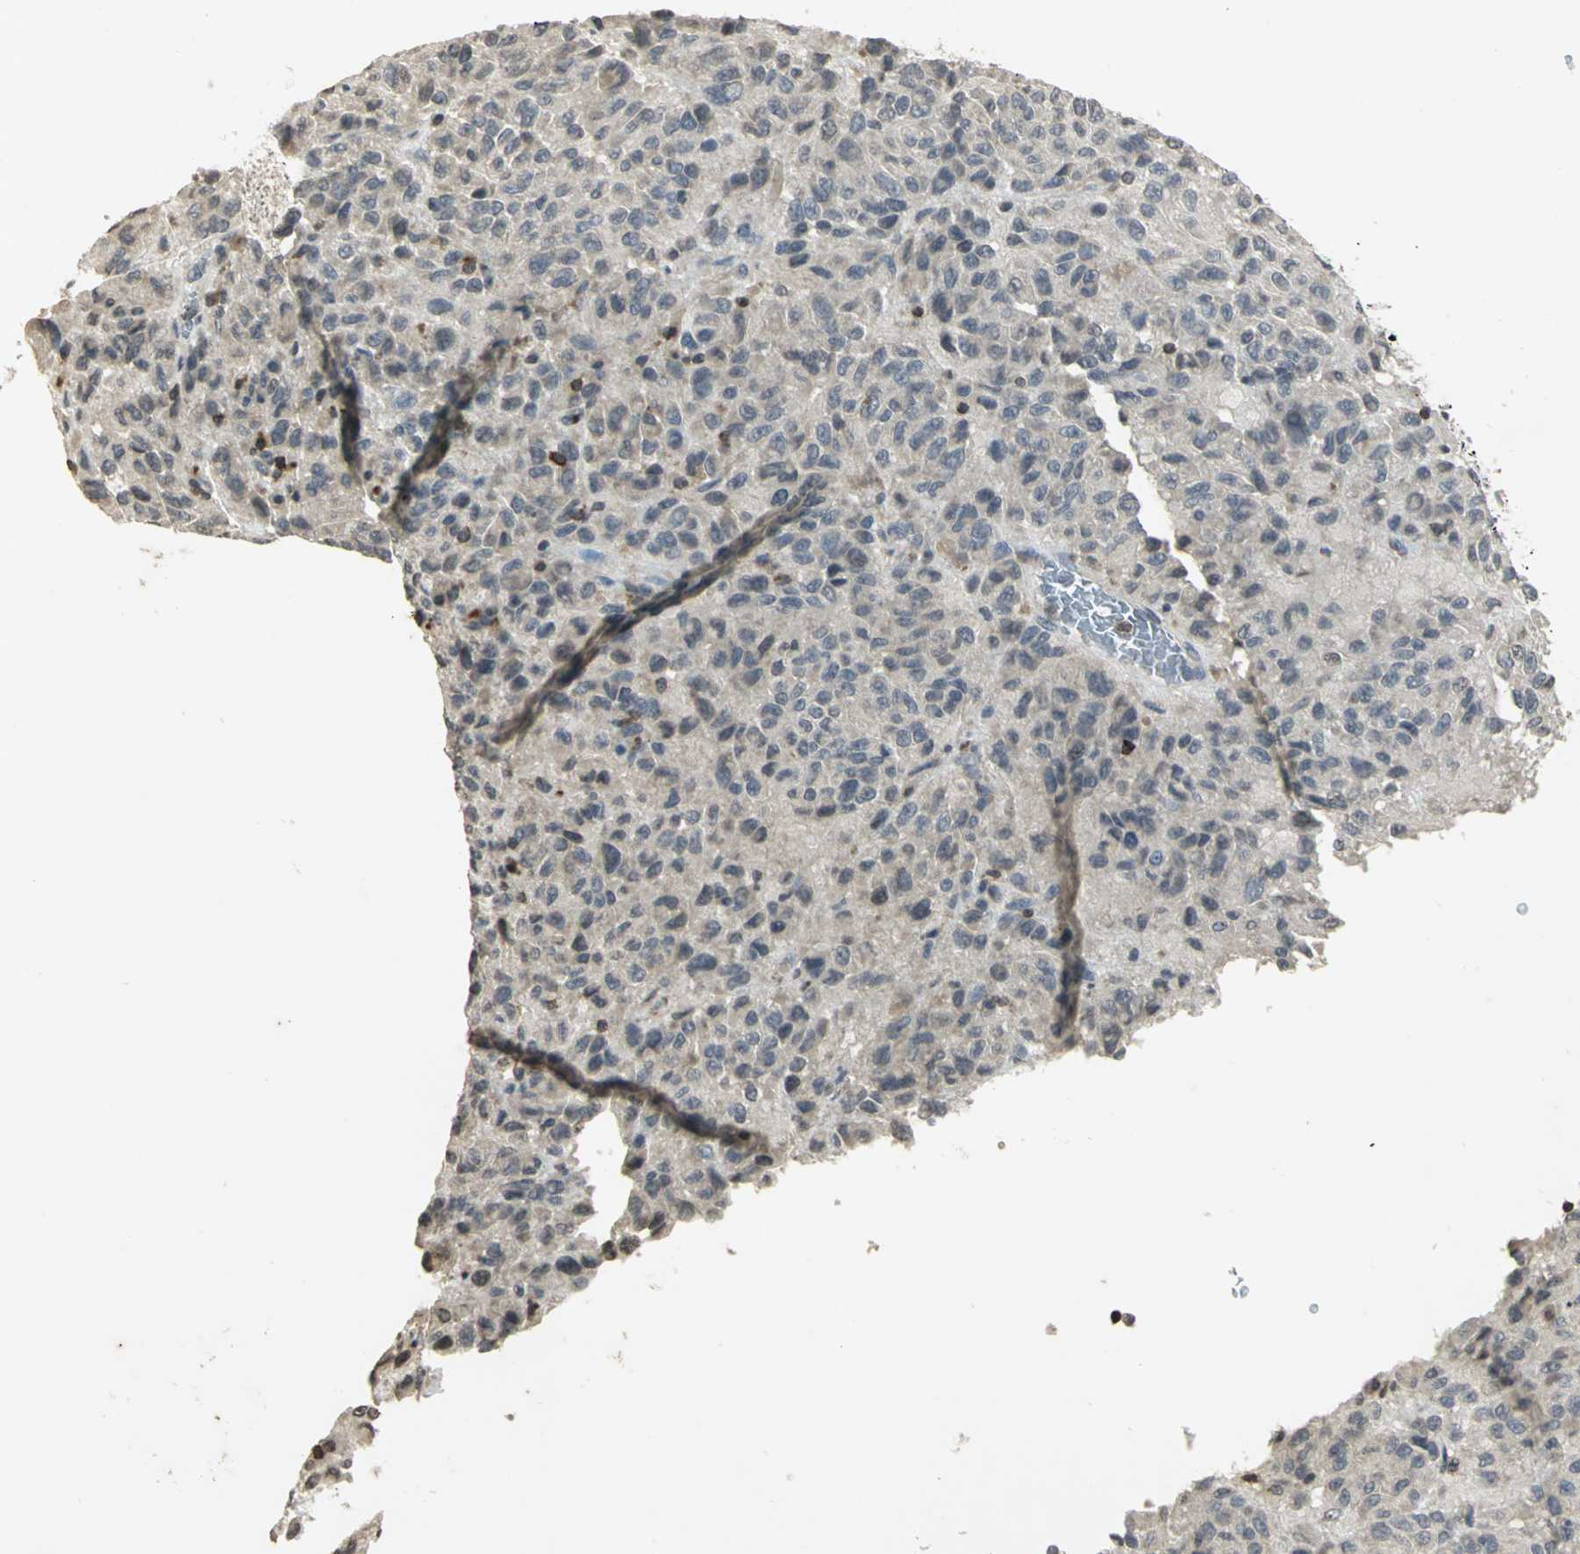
{"staining": {"intensity": "negative", "quantity": "none", "location": "none"}, "tissue": "melanoma", "cell_type": "Tumor cells", "image_type": "cancer", "snomed": [{"axis": "morphology", "description": "Malignant melanoma, Metastatic site"}, {"axis": "topography", "description": "Lung"}], "caption": "The micrograph exhibits no staining of tumor cells in melanoma. Brightfield microscopy of immunohistochemistry stained with DAB (brown) and hematoxylin (blue), captured at high magnification.", "gene": "IL16", "patient": {"sex": "male", "age": 64}}